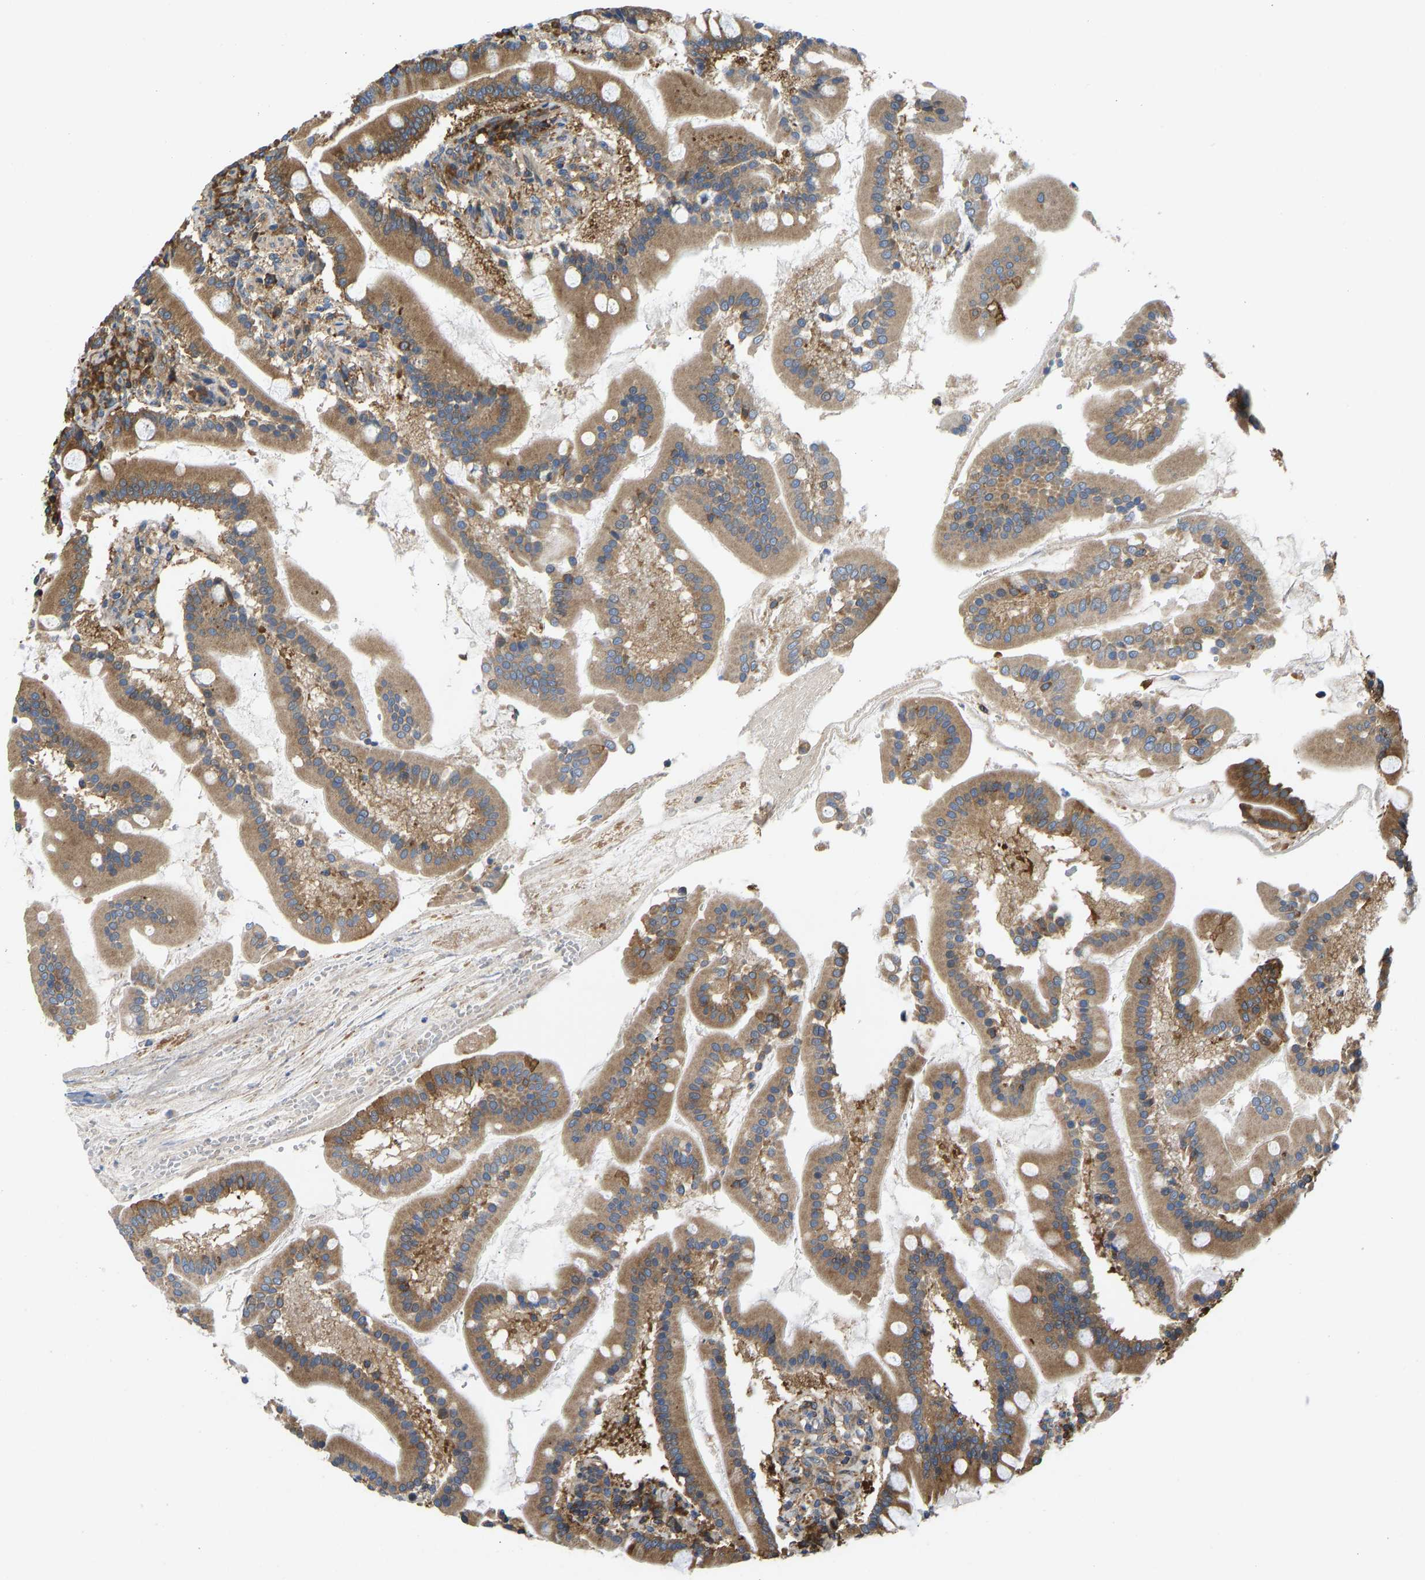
{"staining": {"intensity": "strong", "quantity": ">75%", "location": "cytoplasmic/membranous"}, "tissue": "duodenum", "cell_type": "Glandular cells", "image_type": "normal", "snomed": [{"axis": "morphology", "description": "Normal tissue, NOS"}, {"axis": "topography", "description": "Duodenum"}], "caption": "An immunohistochemistry micrograph of normal tissue is shown. Protein staining in brown labels strong cytoplasmic/membranous positivity in duodenum within glandular cells. (brown staining indicates protein expression, while blue staining denotes nuclei).", "gene": "RASGRF2", "patient": {"sex": "male", "age": 50}}